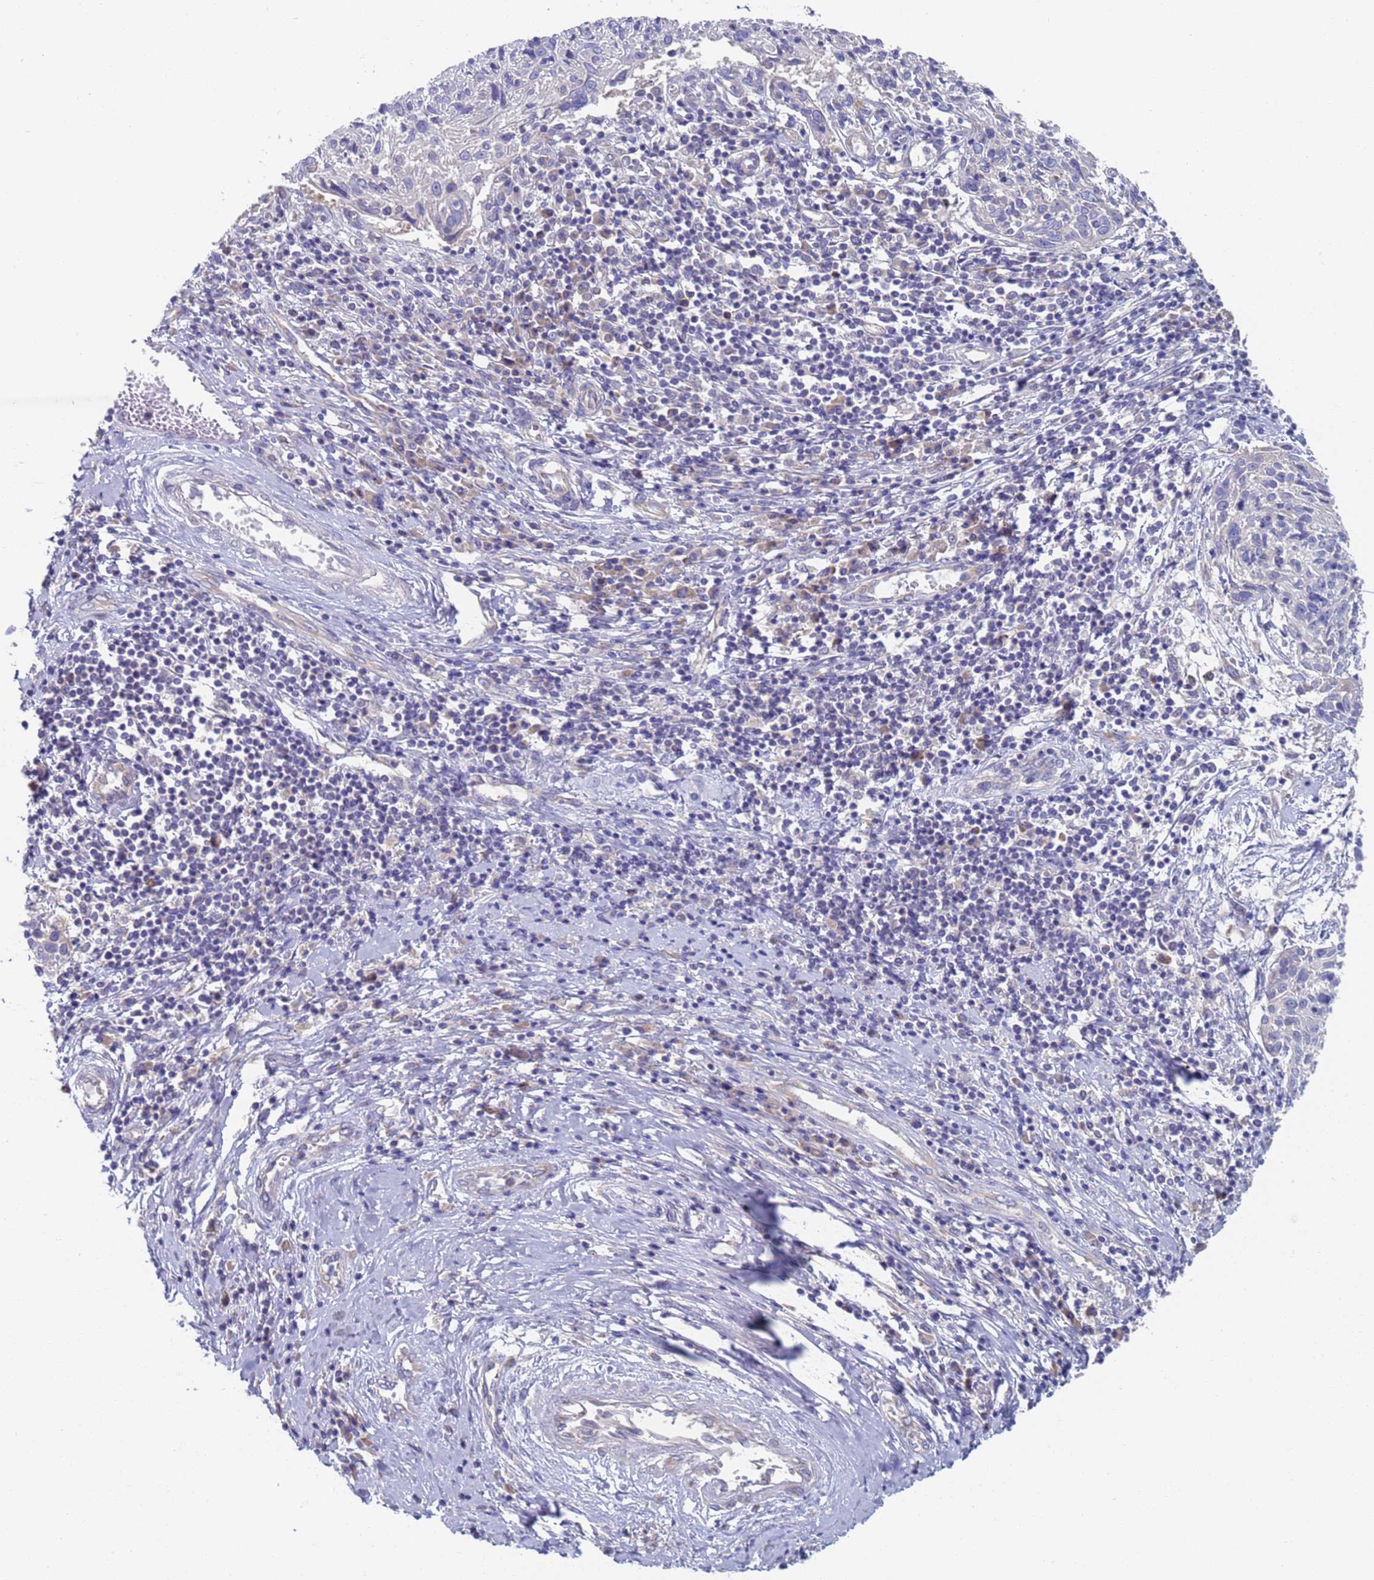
{"staining": {"intensity": "negative", "quantity": "none", "location": "none"}, "tissue": "cervical cancer", "cell_type": "Tumor cells", "image_type": "cancer", "snomed": [{"axis": "morphology", "description": "Squamous cell carcinoma, NOS"}, {"axis": "topography", "description": "Cervix"}], "caption": "Immunohistochemistry of human cervical cancer (squamous cell carcinoma) displays no positivity in tumor cells.", "gene": "PET117", "patient": {"sex": "female", "age": 51}}